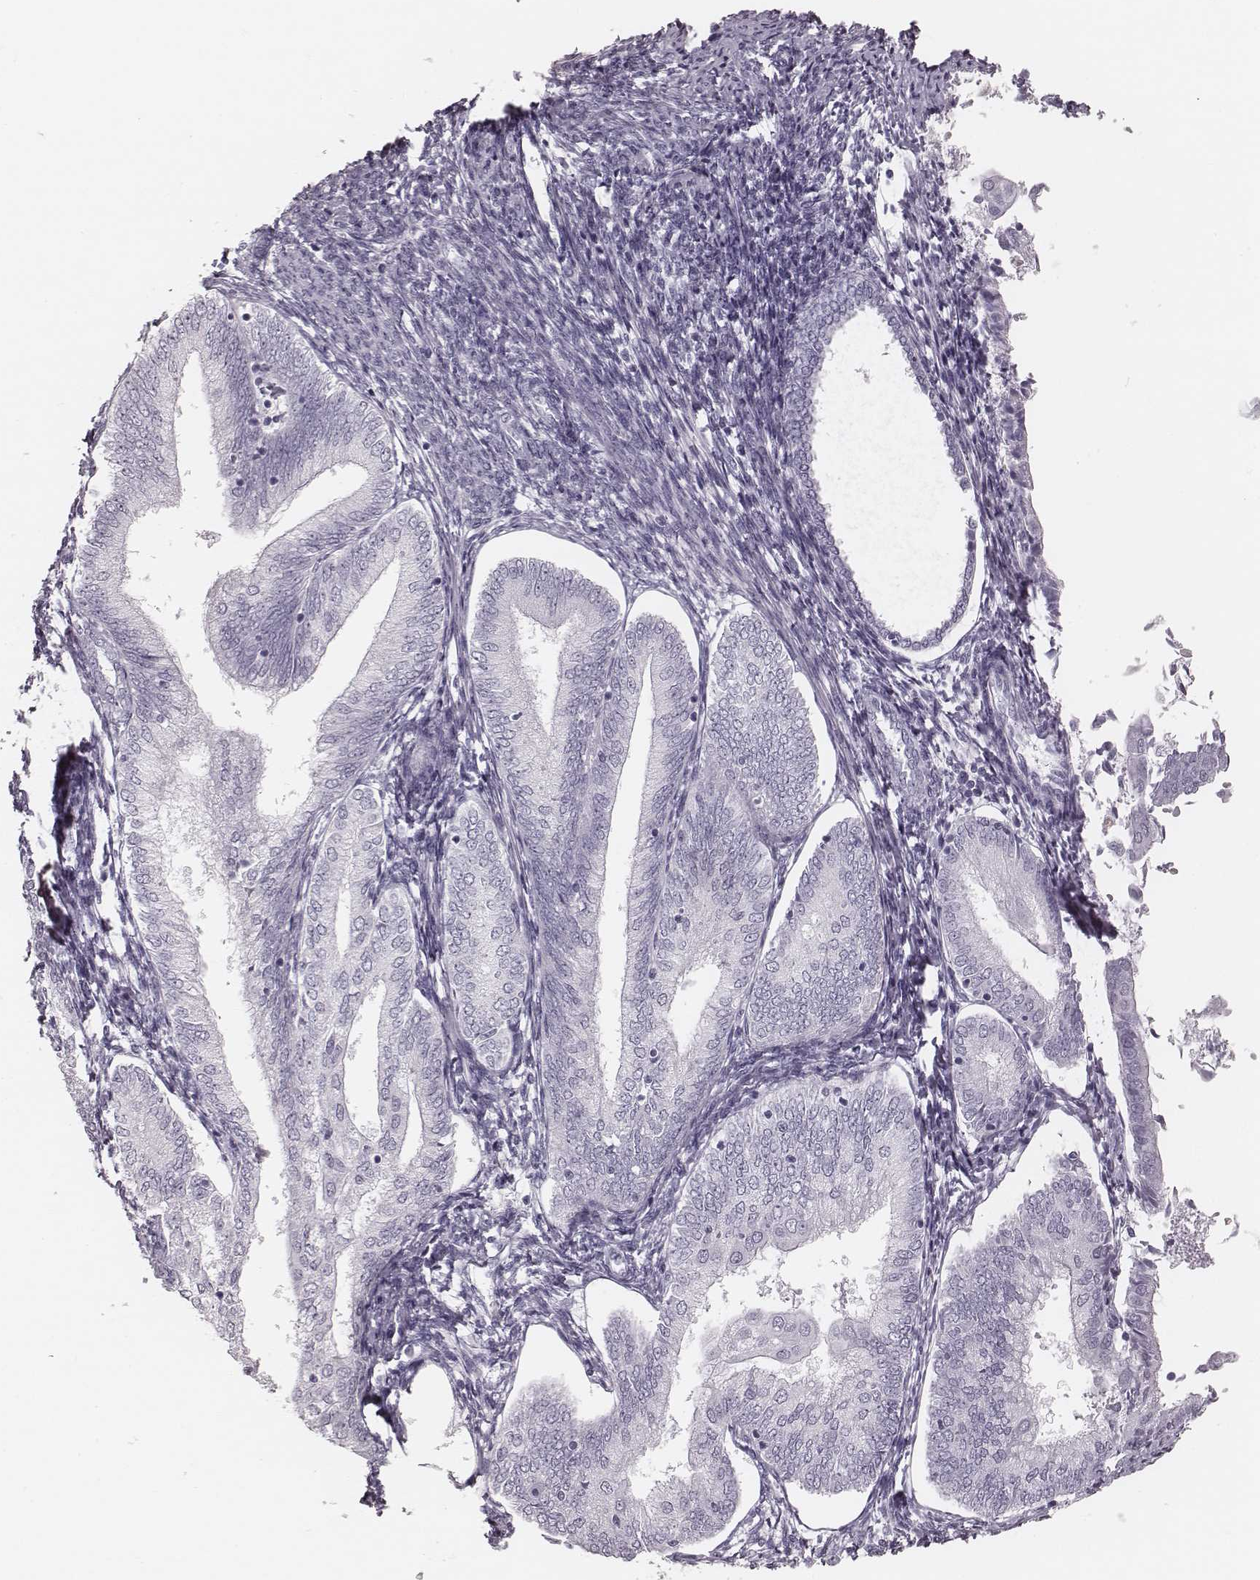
{"staining": {"intensity": "negative", "quantity": "none", "location": "none"}, "tissue": "endometrial cancer", "cell_type": "Tumor cells", "image_type": "cancer", "snomed": [{"axis": "morphology", "description": "Adenocarcinoma, NOS"}, {"axis": "topography", "description": "Endometrium"}], "caption": "Adenocarcinoma (endometrial) was stained to show a protein in brown. There is no significant positivity in tumor cells.", "gene": "MSX1", "patient": {"sex": "female", "age": 55}}